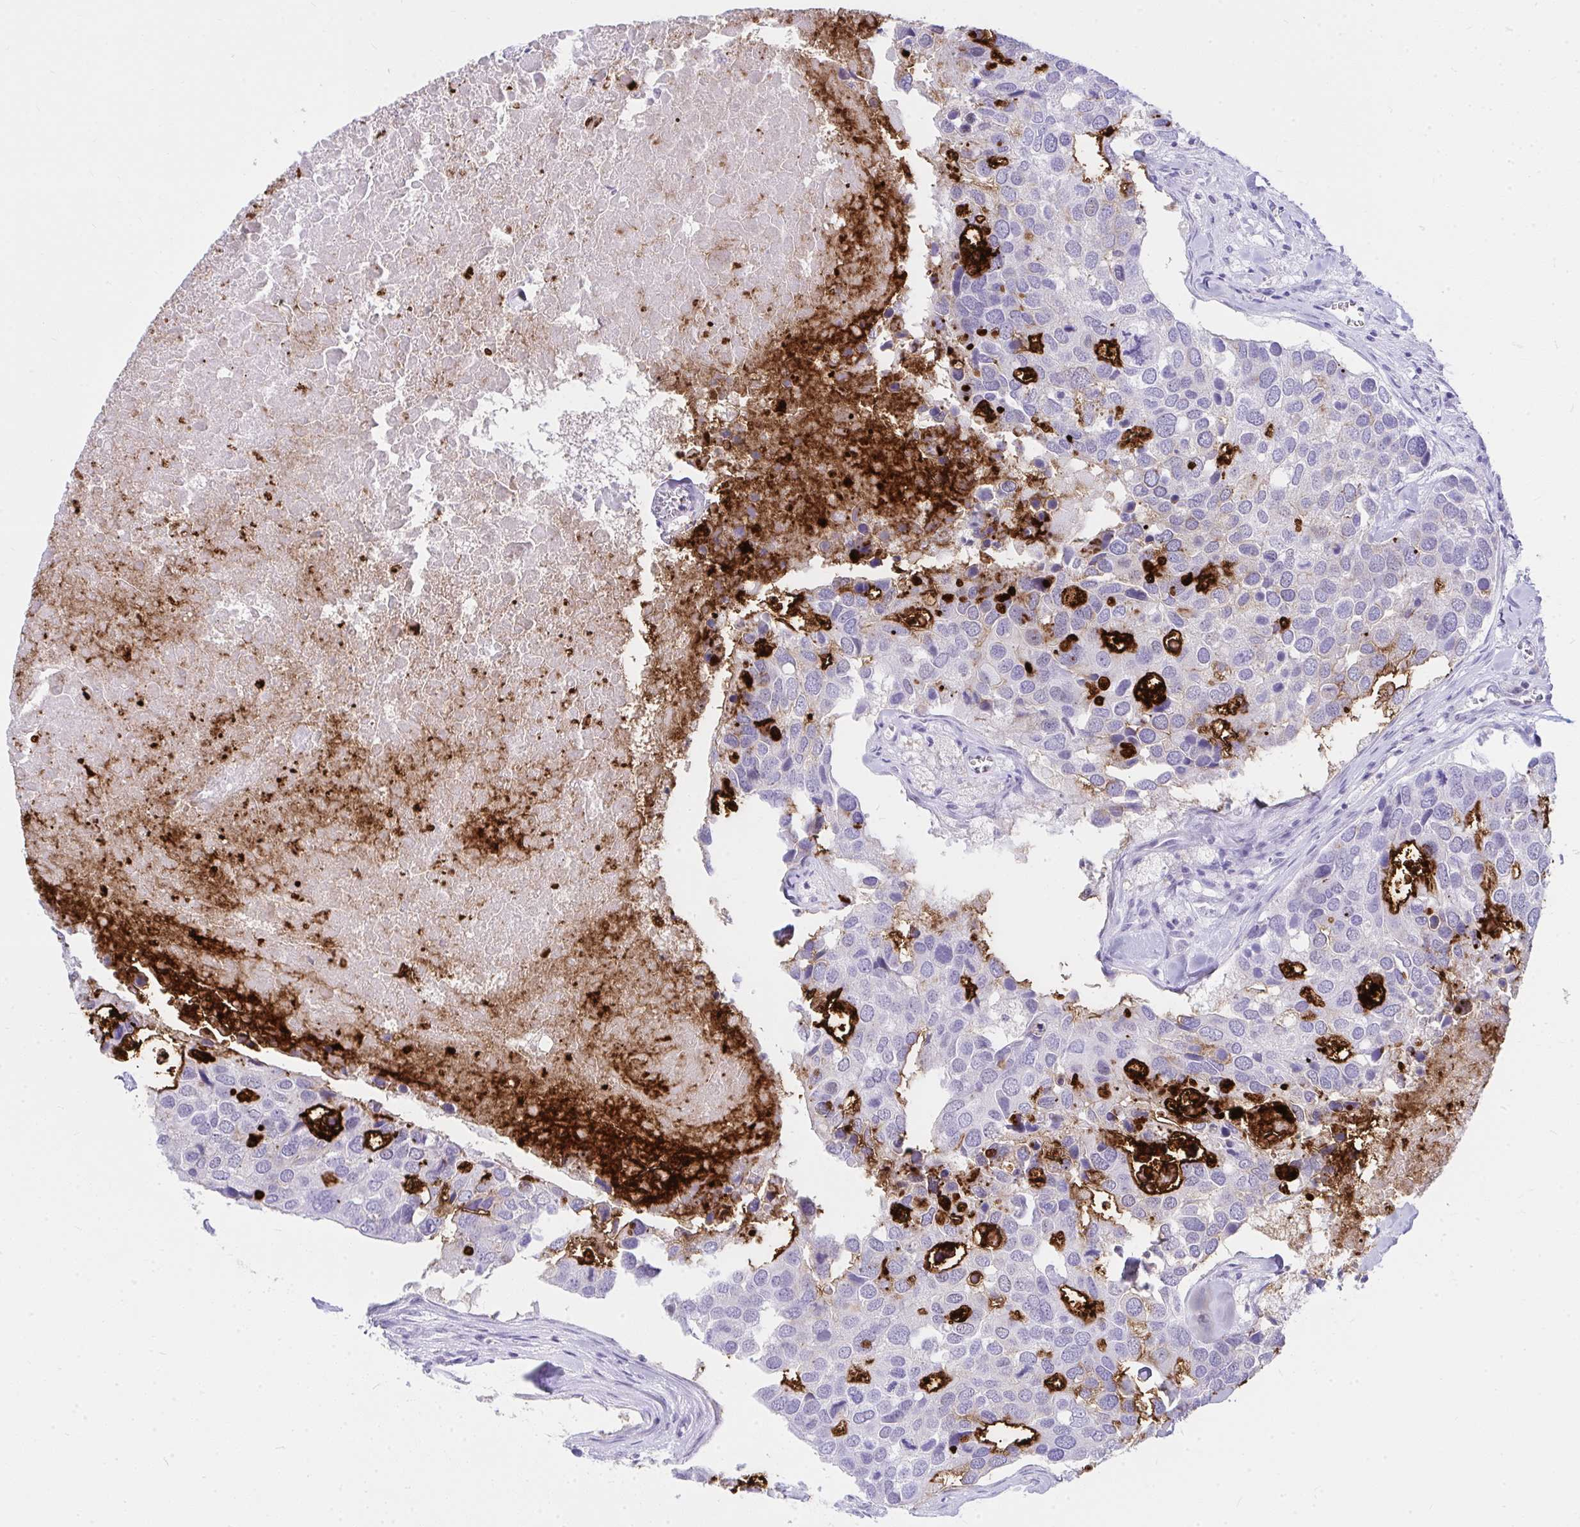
{"staining": {"intensity": "strong", "quantity": "<25%", "location": "cytoplasmic/membranous"}, "tissue": "breast cancer", "cell_type": "Tumor cells", "image_type": "cancer", "snomed": [{"axis": "morphology", "description": "Duct carcinoma"}, {"axis": "topography", "description": "Breast"}], "caption": "Tumor cells exhibit medium levels of strong cytoplasmic/membranous staining in about <25% of cells in human breast cancer.", "gene": "OR5F1", "patient": {"sex": "female", "age": 83}}